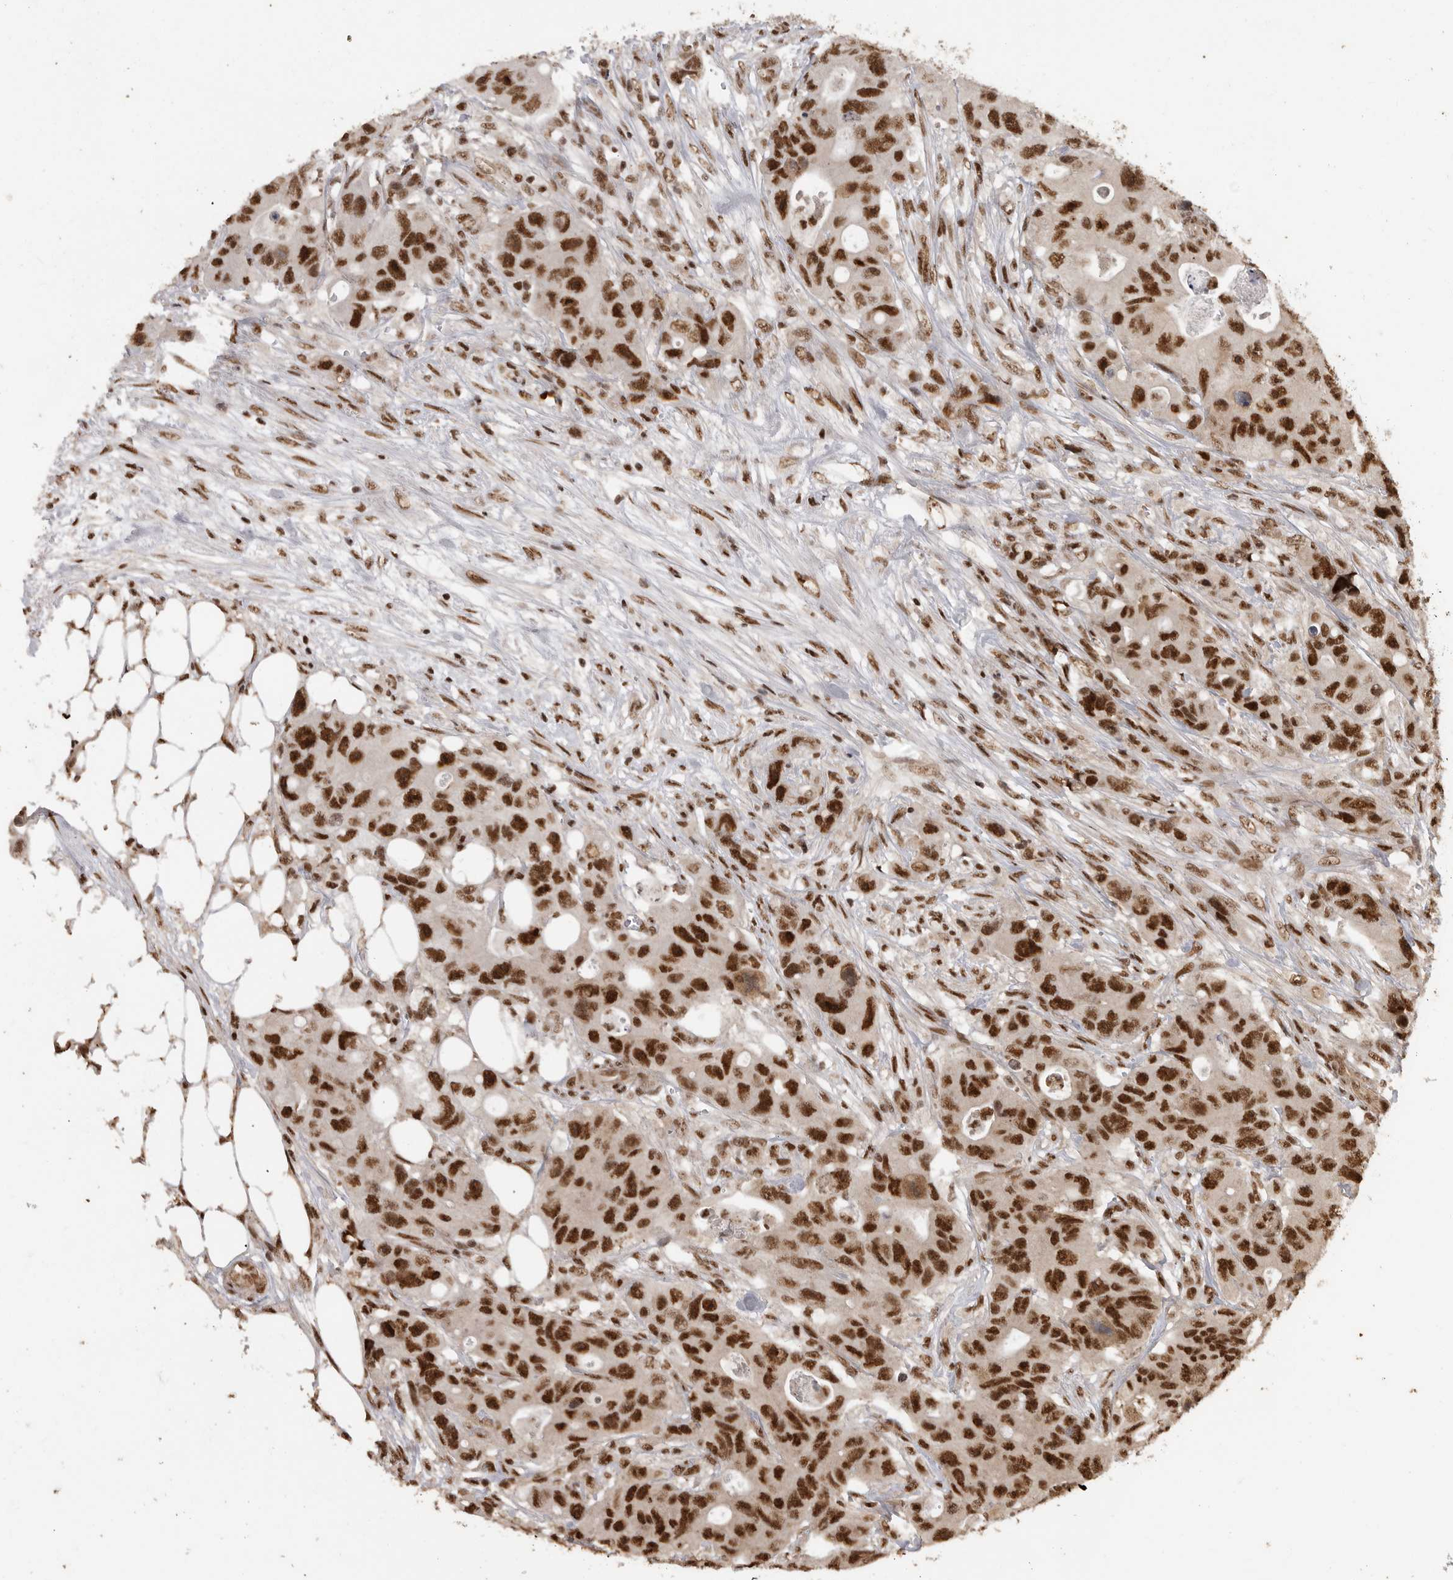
{"staining": {"intensity": "strong", "quantity": ">75%", "location": "nuclear"}, "tissue": "colorectal cancer", "cell_type": "Tumor cells", "image_type": "cancer", "snomed": [{"axis": "morphology", "description": "Adenocarcinoma, NOS"}, {"axis": "topography", "description": "Colon"}], "caption": "The image shows immunohistochemical staining of colorectal adenocarcinoma. There is strong nuclear positivity is appreciated in approximately >75% of tumor cells.", "gene": "PPP1R8", "patient": {"sex": "female", "age": 46}}